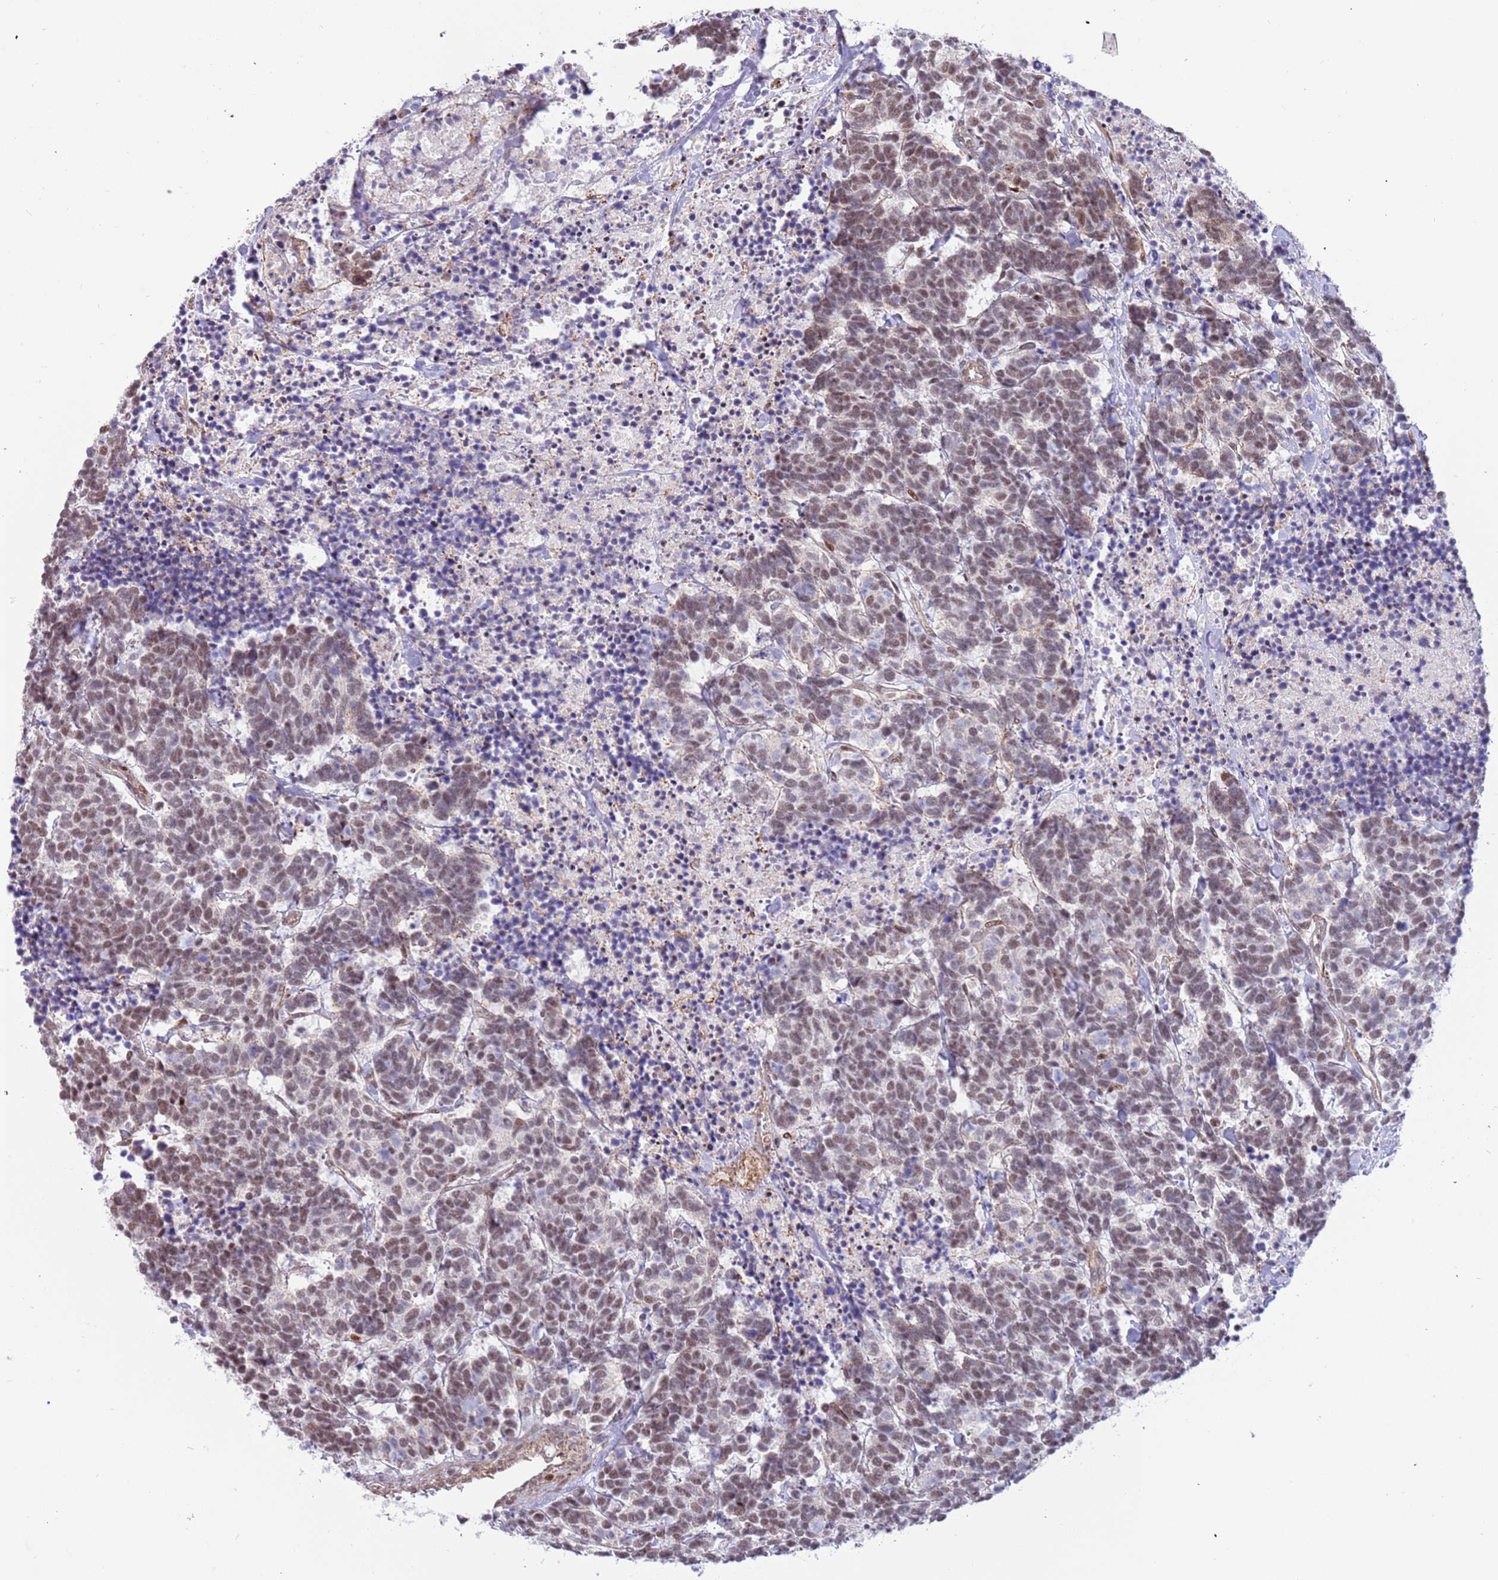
{"staining": {"intensity": "moderate", "quantity": ">75%", "location": "nuclear"}, "tissue": "carcinoid", "cell_type": "Tumor cells", "image_type": "cancer", "snomed": [{"axis": "morphology", "description": "Carcinoma, NOS"}, {"axis": "morphology", "description": "Carcinoid, malignant, NOS"}, {"axis": "topography", "description": "Urinary bladder"}], "caption": "A high-resolution histopathology image shows immunohistochemistry (IHC) staining of carcinoid, which demonstrates moderate nuclear staining in approximately >75% of tumor cells.", "gene": "LRMDA", "patient": {"sex": "male", "age": 57}}